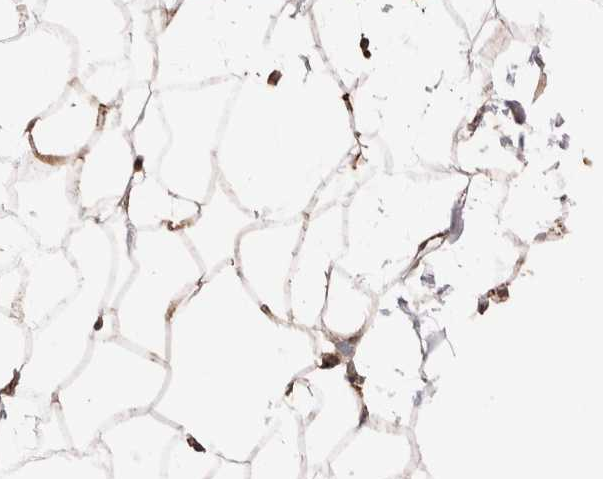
{"staining": {"intensity": "moderate", "quantity": "25%-75%", "location": "cytoplasmic/membranous"}, "tissue": "adipose tissue", "cell_type": "Adipocytes", "image_type": "normal", "snomed": [{"axis": "morphology", "description": "Normal tissue, NOS"}, {"axis": "topography", "description": "Breast"}, {"axis": "topography", "description": "Soft tissue"}], "caption": "Protein expression by IHC exhibits moderate cytoplasmic/membranous expression in about 25%-75% of adipocytes in unremarkable adipose tissue. The staining is performed using DAB brown chromogen to label protein expression. The nuclei are counter-stained blue using hematoxylin.", "gene": "ENPP2", "patient": {"sex": "female", "age": 75}}